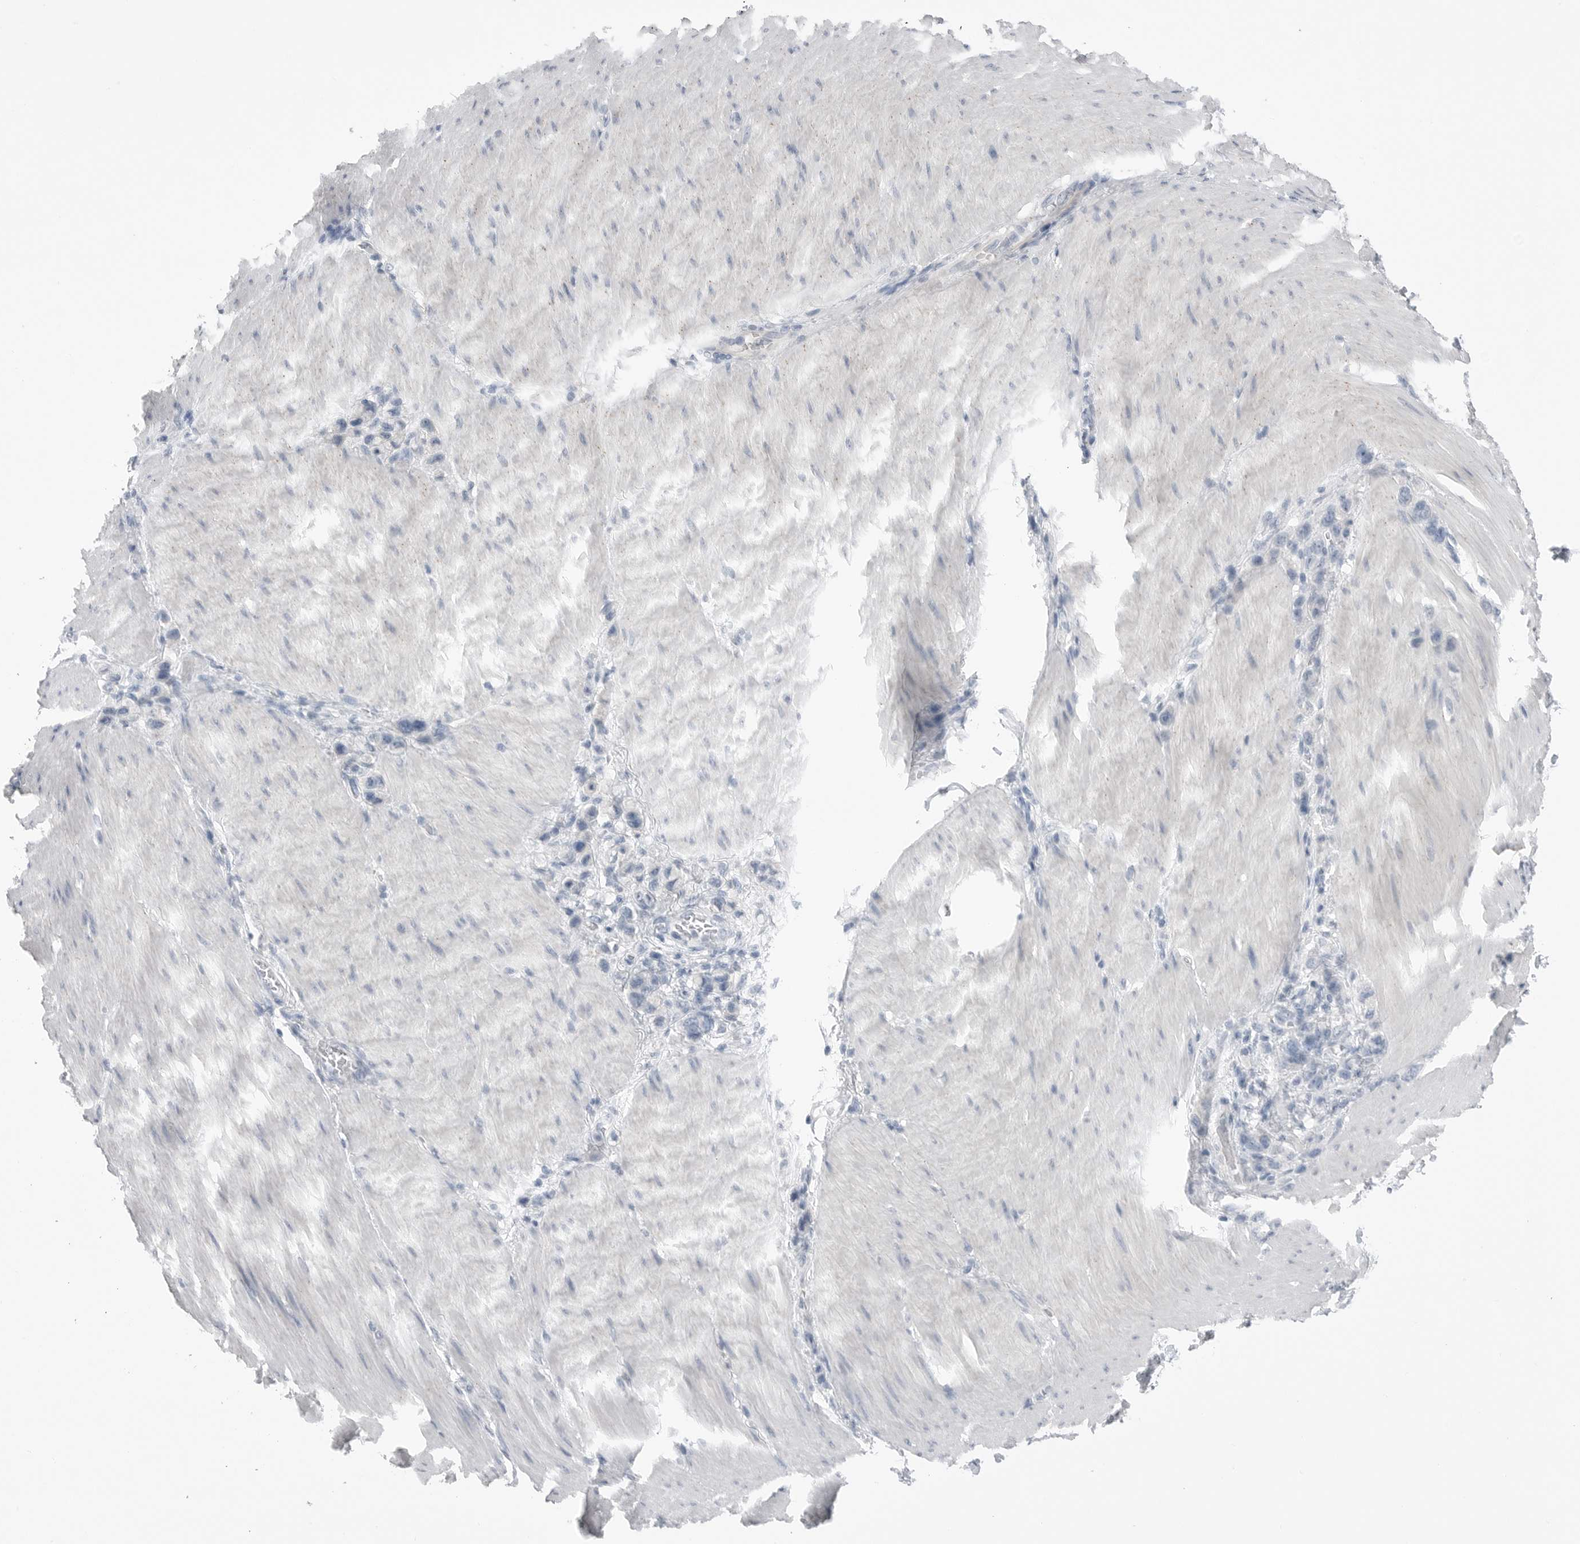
{"staining": {"intensity": "negative", "quantity": "none", "location": "none"}, "tissue": "stomach cancer", "cell_type": "Tumor cells", "image_type": "cancer", "snomed": [{"axis": "morphology", "description": "Adenocarcinoma, NOS"}, {"axis": "topography", "description": "Stomach"}], "caption": "Immunohistochemical staining of stomach cancer (adenocarcinoma) reveals no significant expression in tumor cells. (DAB immunohistochemistry visualized using brightfield microscopy, high magnification).", "gene": "ABHD12", "patient": {"sex": "female", "age": 65}}